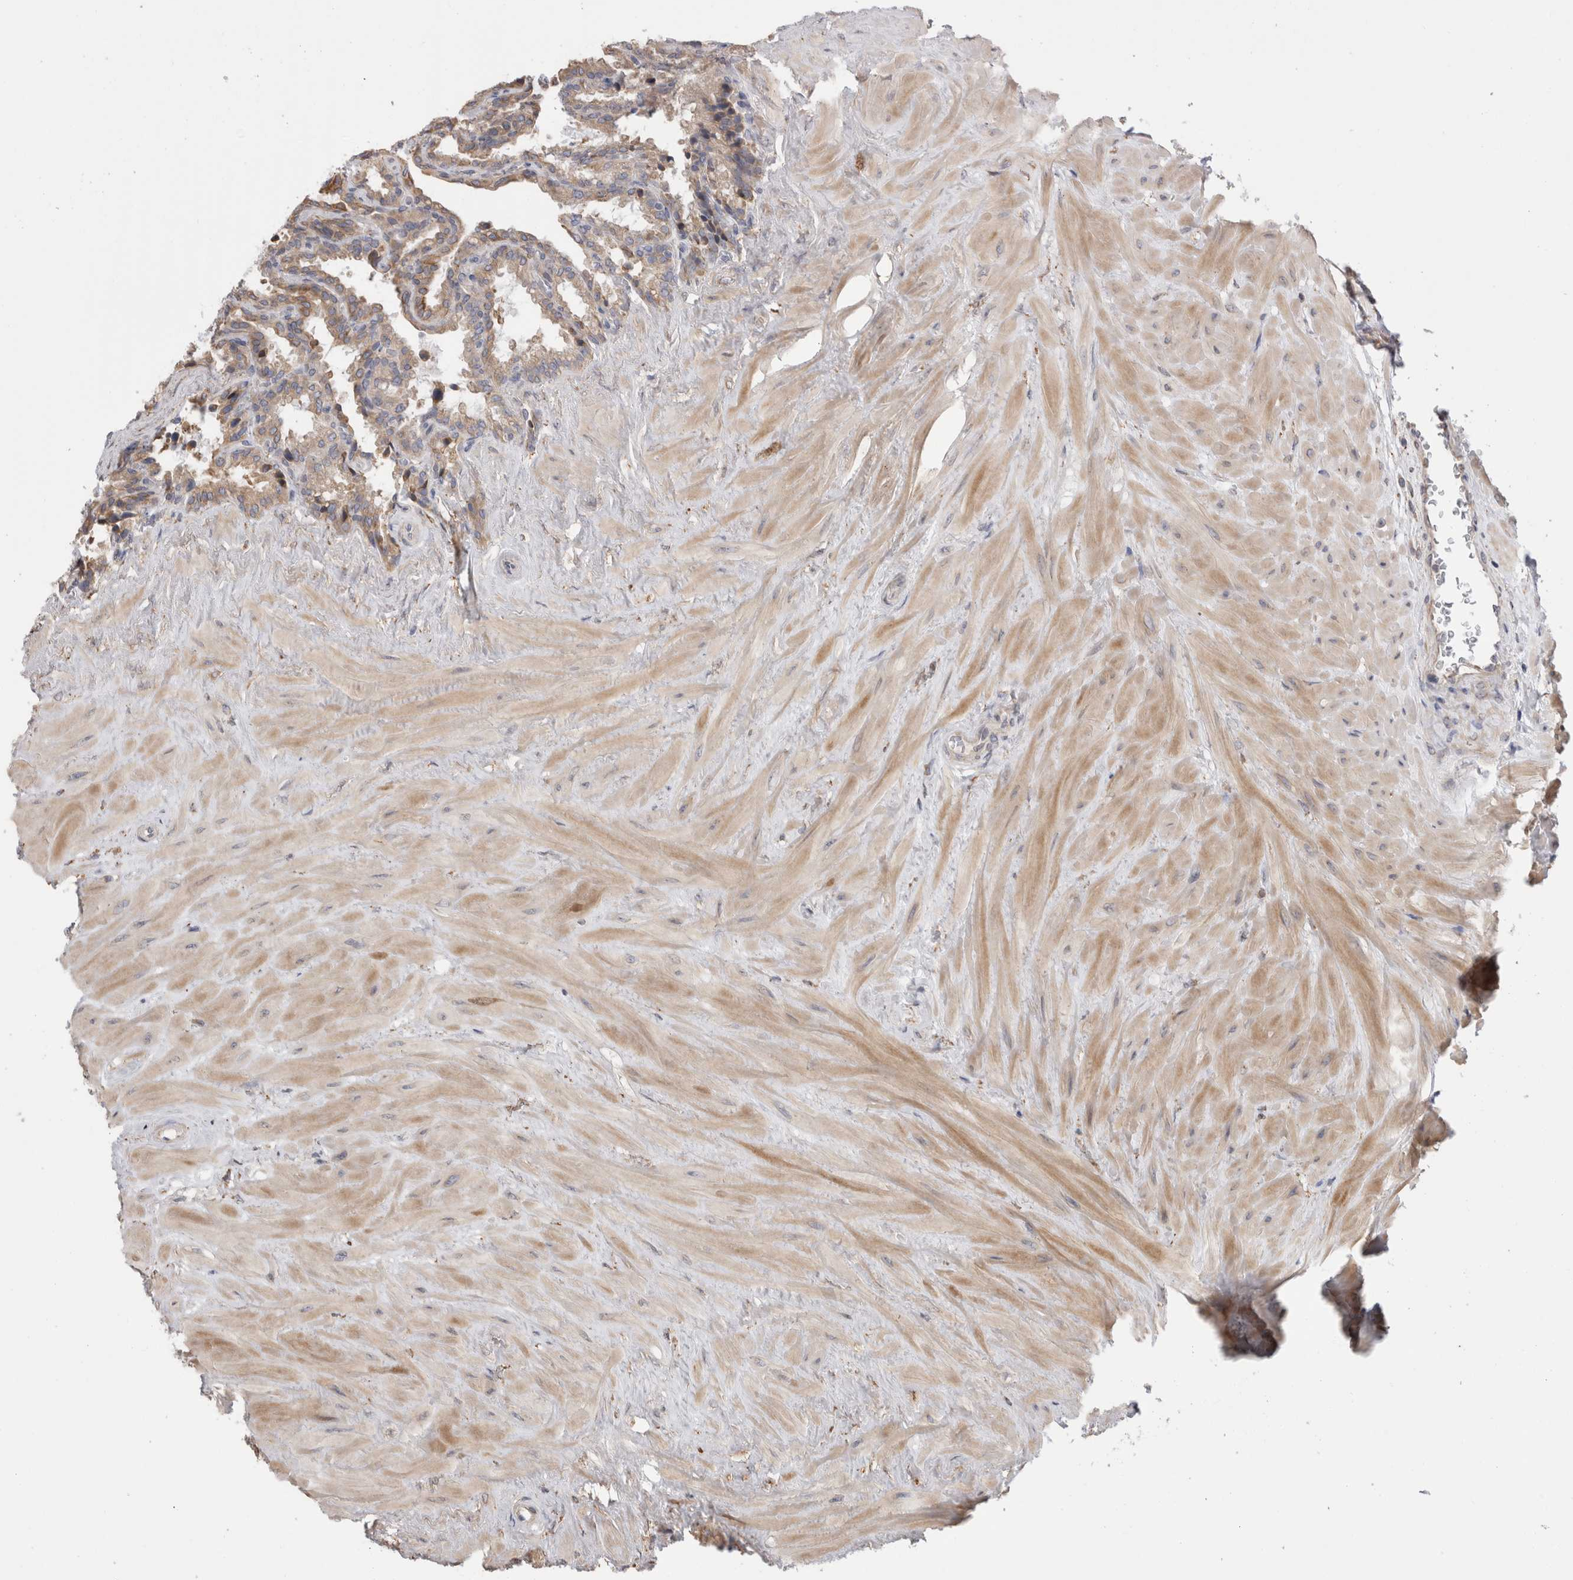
{"staining": {"intensity": "weak", "quantity": "25%-75%", "location": "cytoplasmic/membranous"}, "tissue": "seminal vesicle", "cell_type": "Glandular cells", "image_type": "normal", "snomed": [{"axis": "morphology", "description": "Normal tissue, NOS"}, {"axis": "topography", "description": "Seminal veicle"}], "caption": "A micrograph showing weak cytoplasmic/membranous expression in approximately 25%-75% of glandular cells in normal seminal vesicle, as visualized by brown immunohistochemical staining.", "gene": "SMAP2", "patient": {"sex": "male", "age": 46}}